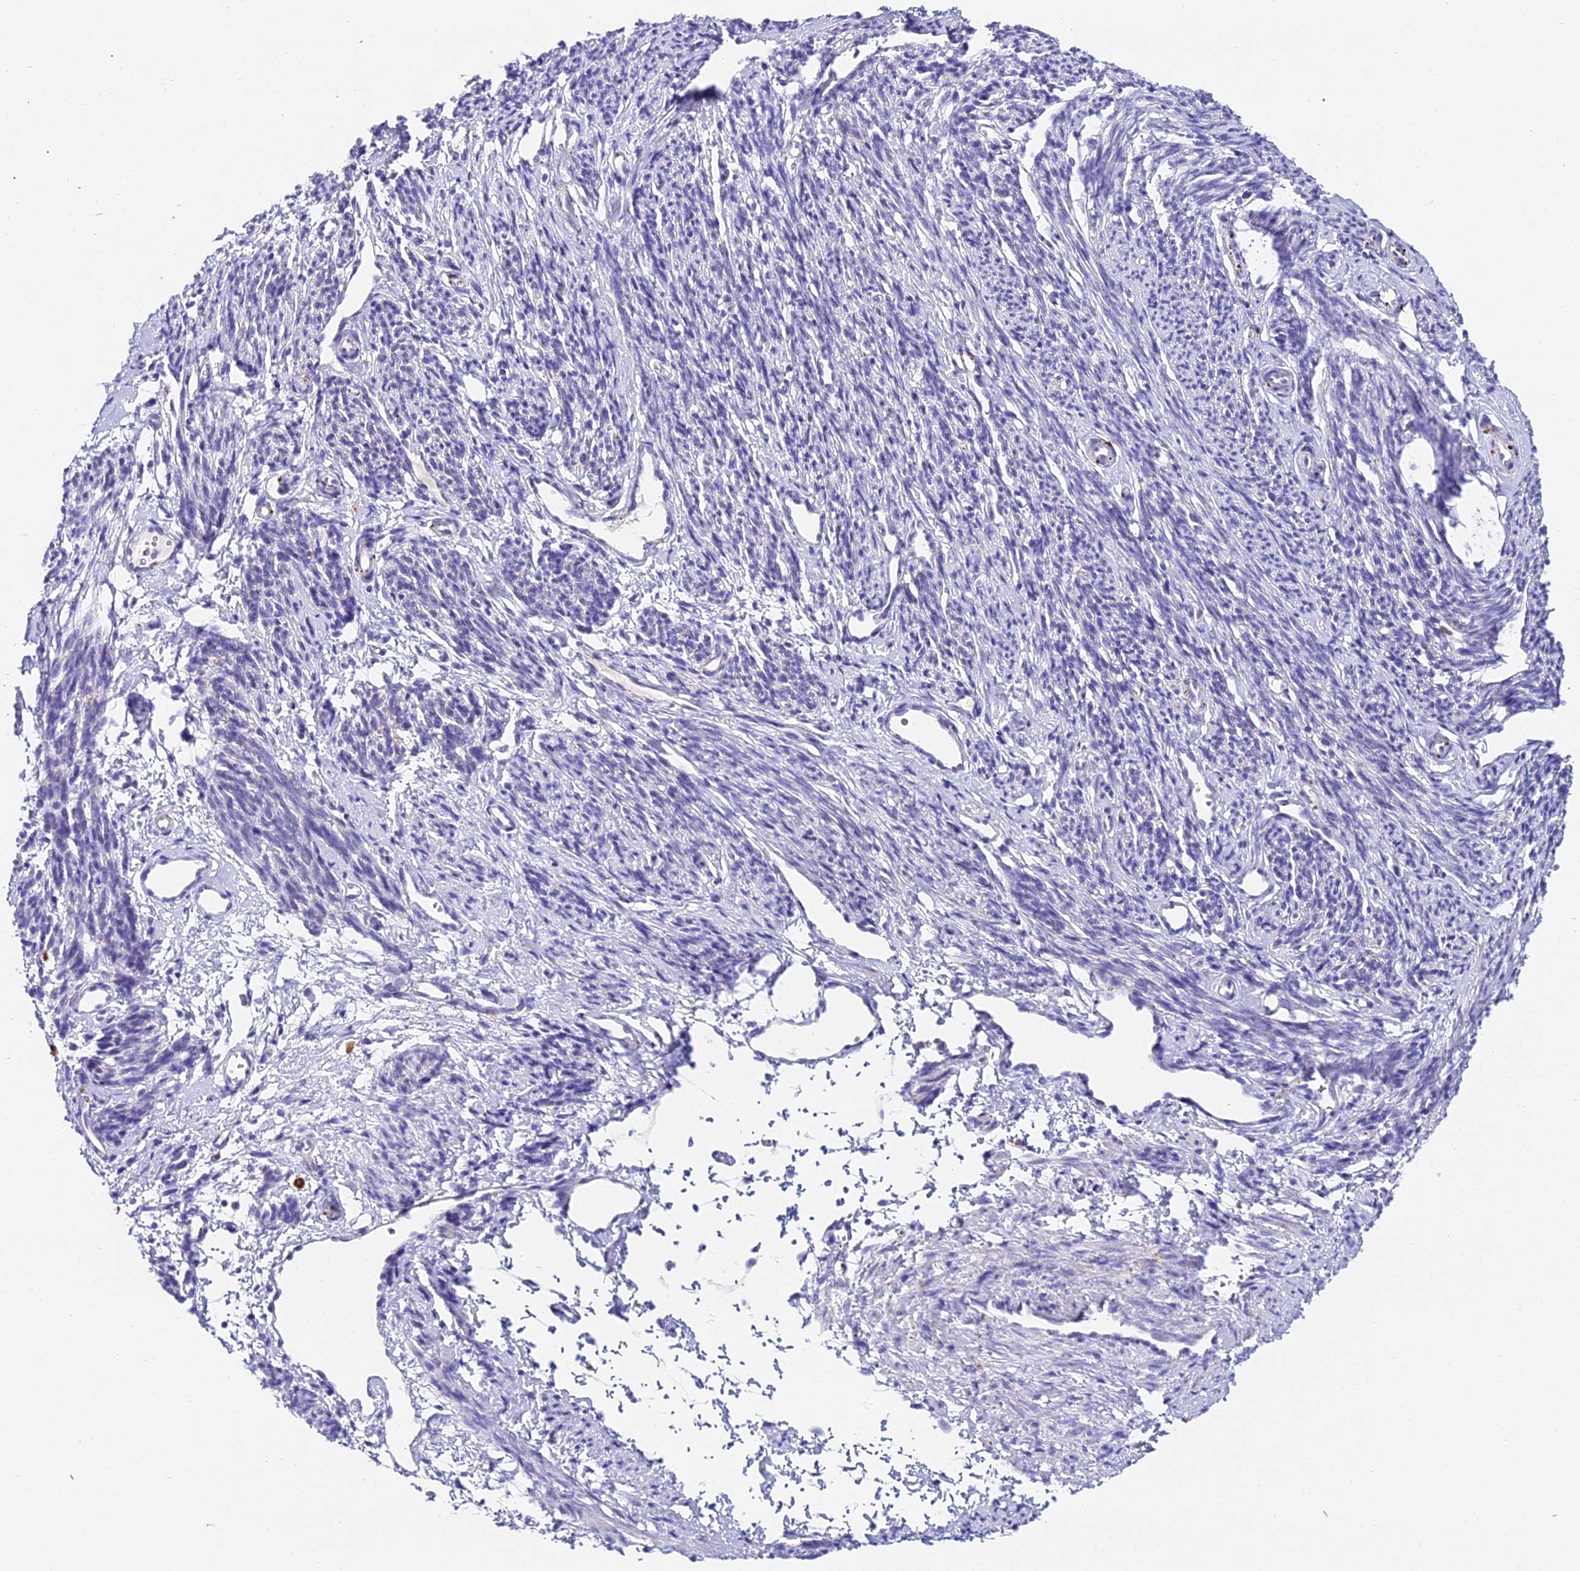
{"staining": {"intensity": "negative", "quantity": "none", "location": "none"}, "tissue": "smooth muscle", "cell_type": "Smooth muscle cells", "image_type": "normal", "snomed": [{"axis": "morphology", "description": "Normal tissue, NOS"}, {"axis": "topography", "description": "Smooth muscle"}, {"axis": "topography", "description": "Uterus"}], "caption": "Protein analysis of benign smooth muscle reveals no significant staining in smooth muscle cells.", "gene": "LYPD6", "patient": {"sex": "female", "age": 59}}